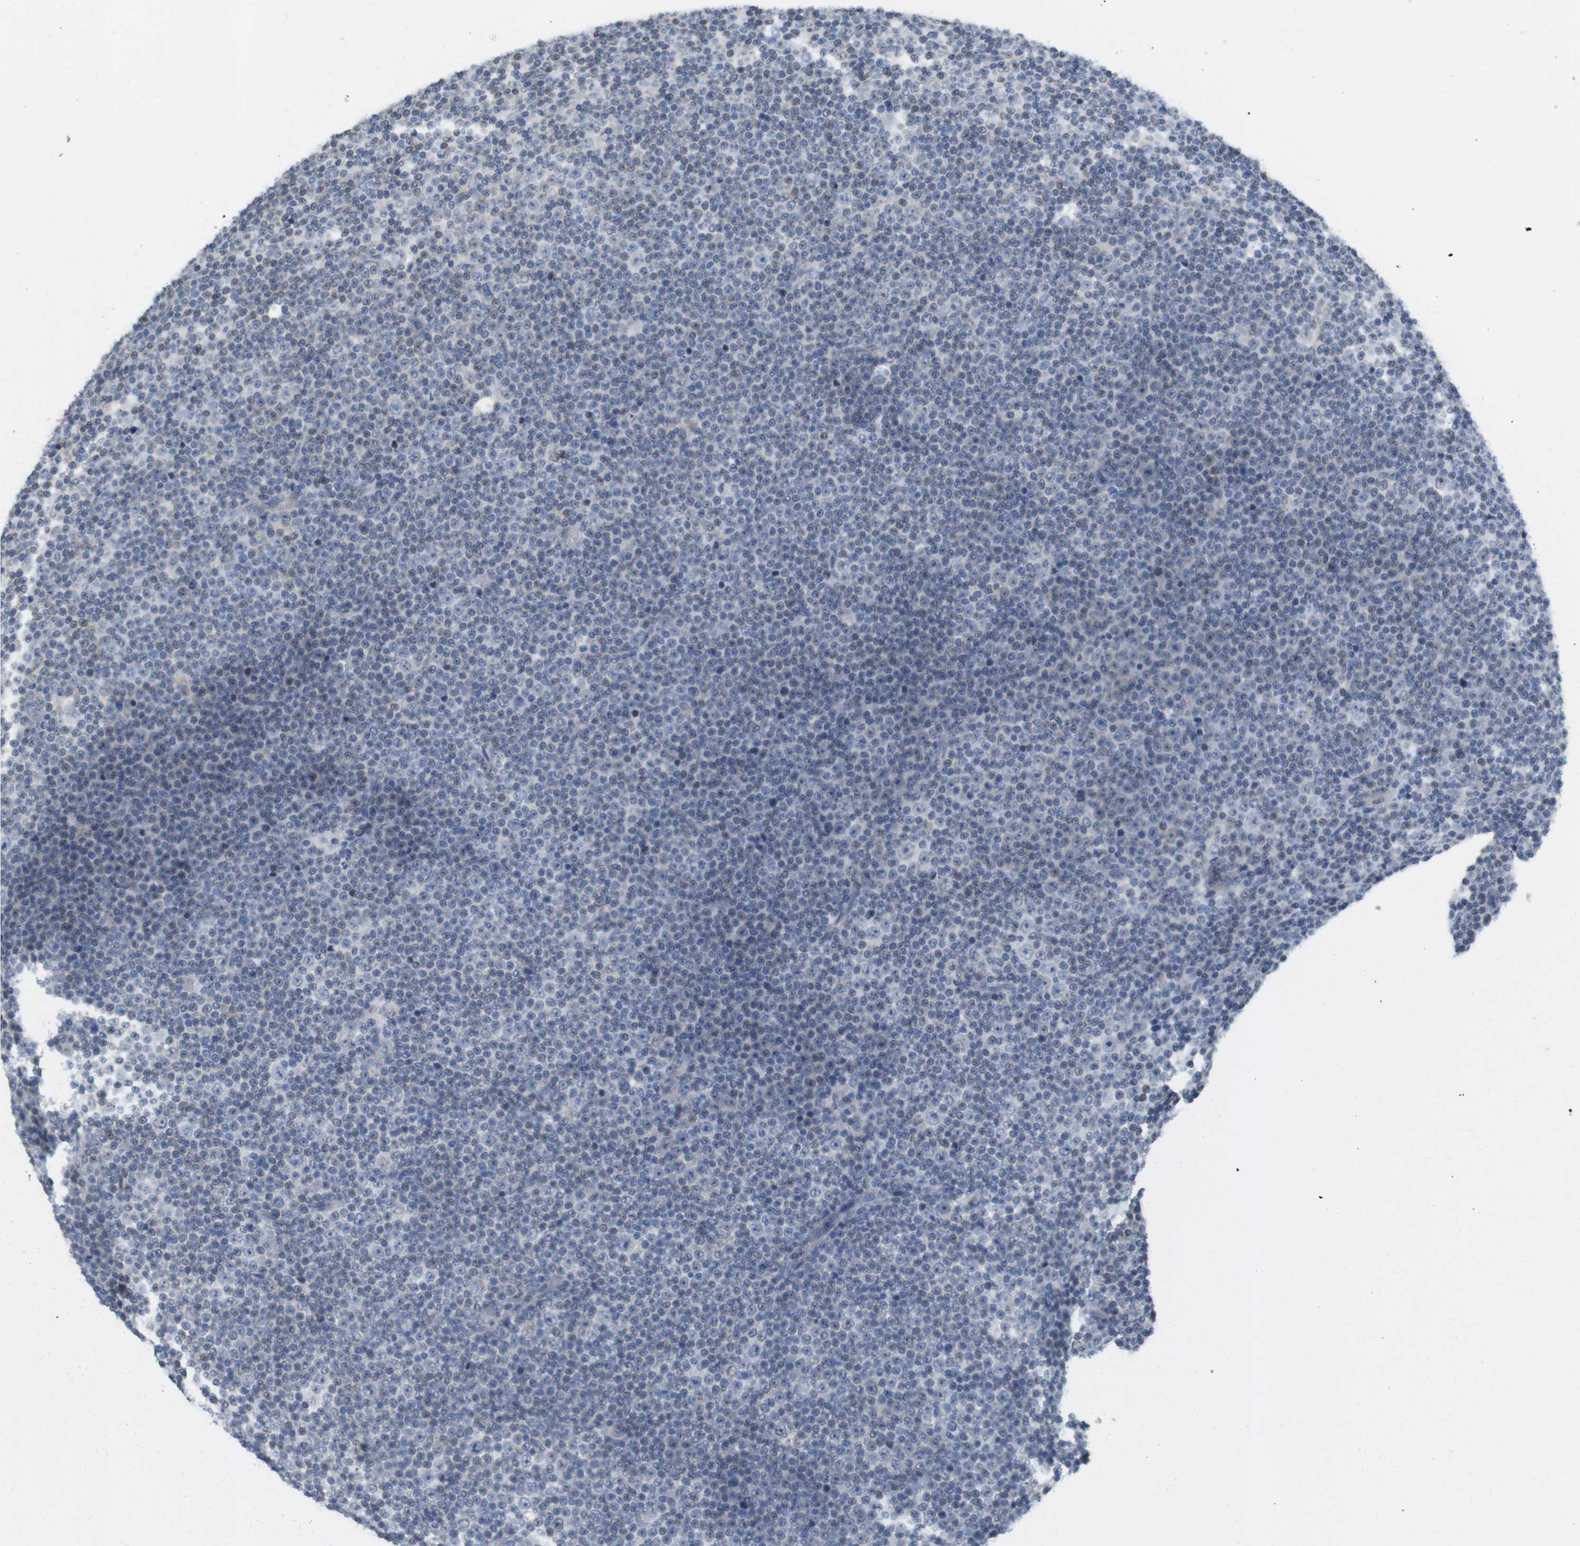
{"staining": {"intensity": "negative", "quantity": "none", "location": "none"}, "tissue": "lymphoma", "cell_type": "Tumor cells", "image_type": "cancer", "snomed": [{"axis": "morphology", "description": "Malignant lymphoma, non-Hodgkin's type, Low grade"}, {"axis": "topography", "description": "Lymph node"}], "caption": "High magnification brightfield microscopy of low-grade malignant lymphoma, non-Hodgkin's type stained with DAB (3,3'-diaminobenzidine) (brown) and counterstained with hematoxylin (blue): tumor cells show no significant staining.", "gene": "ITPR1", "patient": {"sex": "female", "age": 67}}